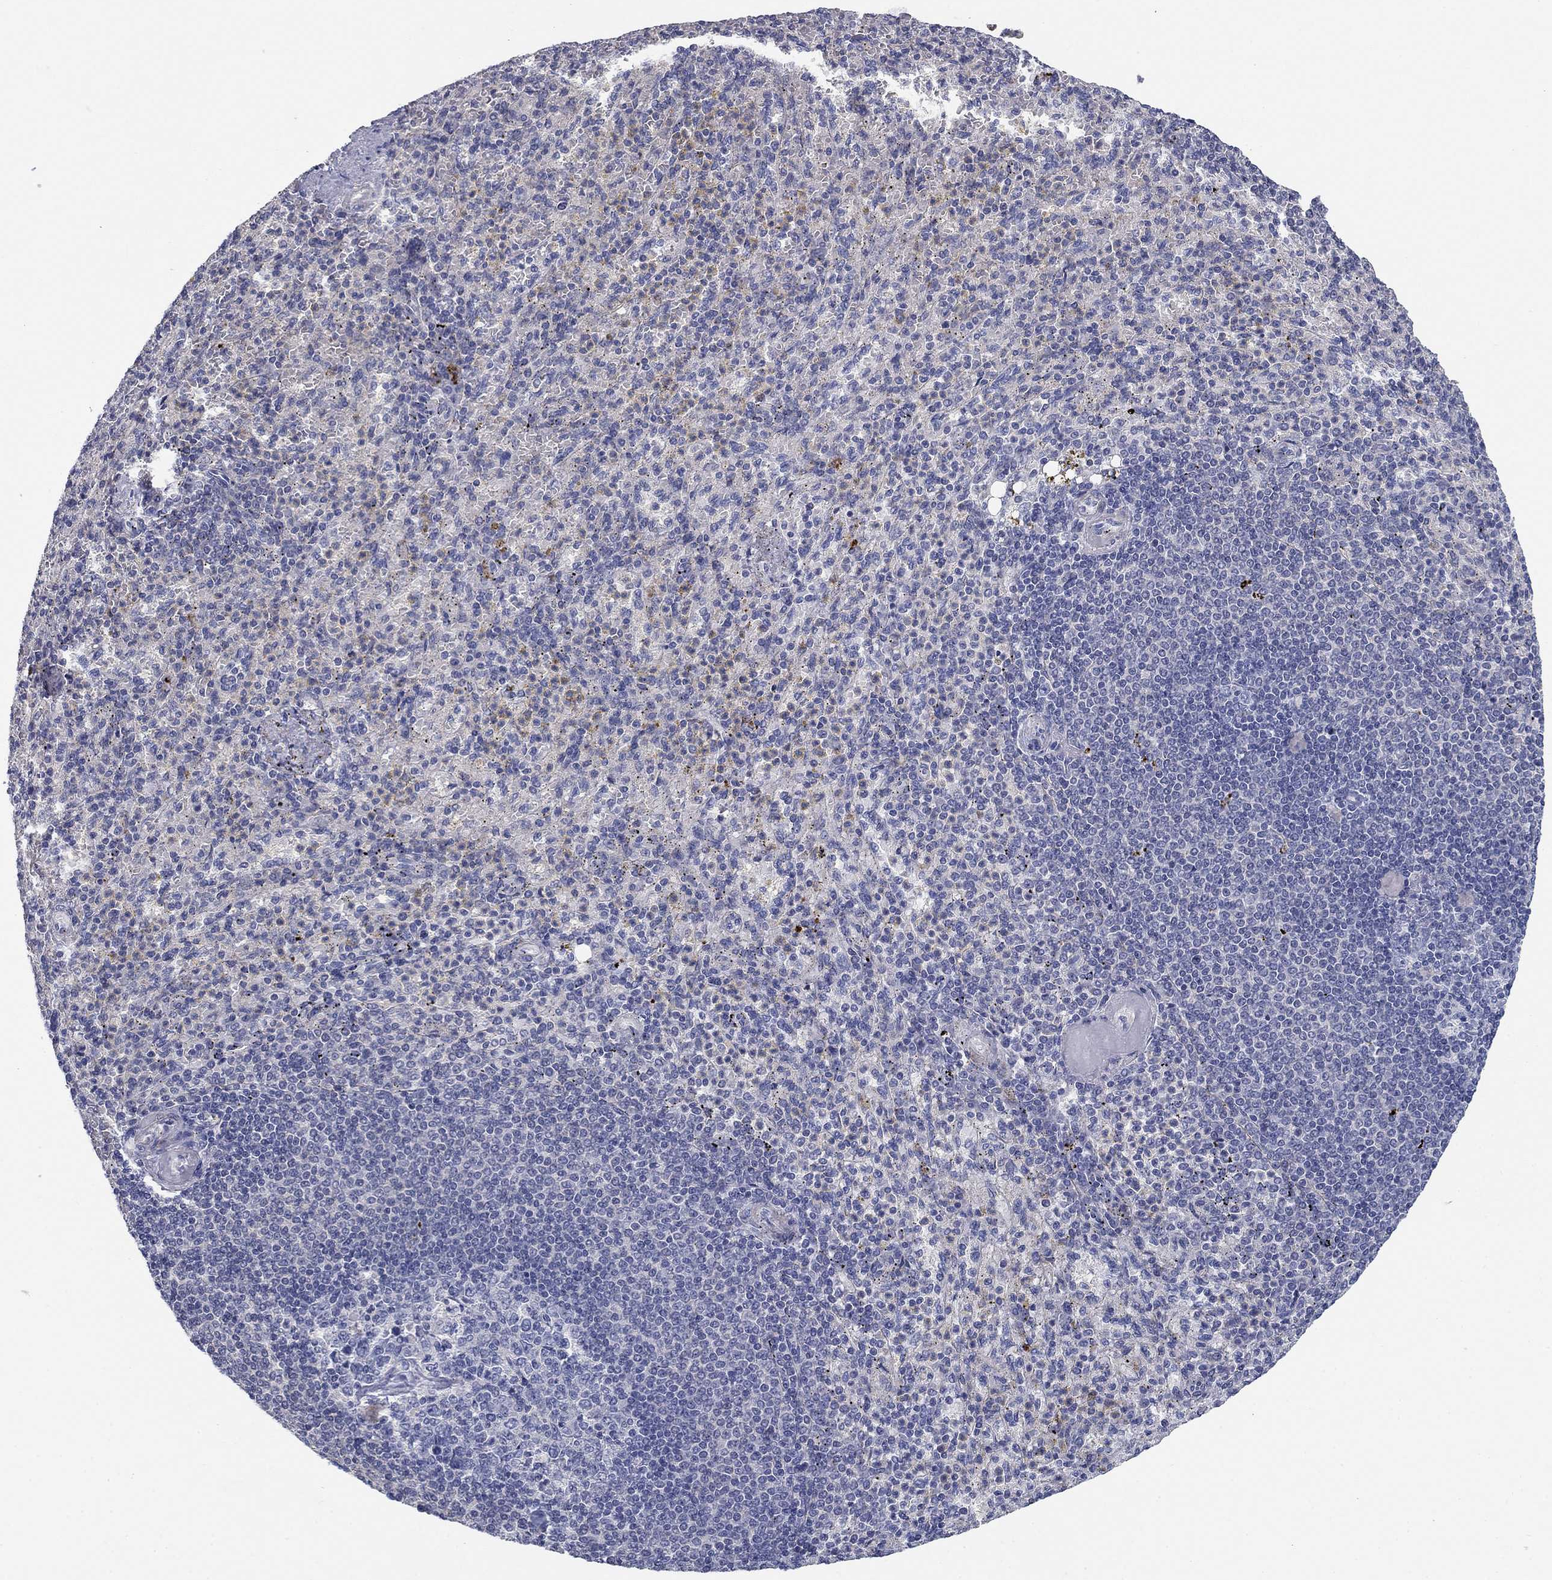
{"staining": {"intensity": "negative", "quantity": "none", "location": "none"}, "tissue": "spleen", "cell_type": "Cells in red pulp", "image_type": "normal", "snomed": [{"axis": "morphology", "description": "Normal tissue, NOS"}, {"axis": "topography", "description": "Spleen"}], "caption": "DAB immunohistochemical staining of benign spleen demonstrates no significant staining in cells in red pulp.", "gene": "GRK7", "patient": {"sex": "female", "age": 74}}